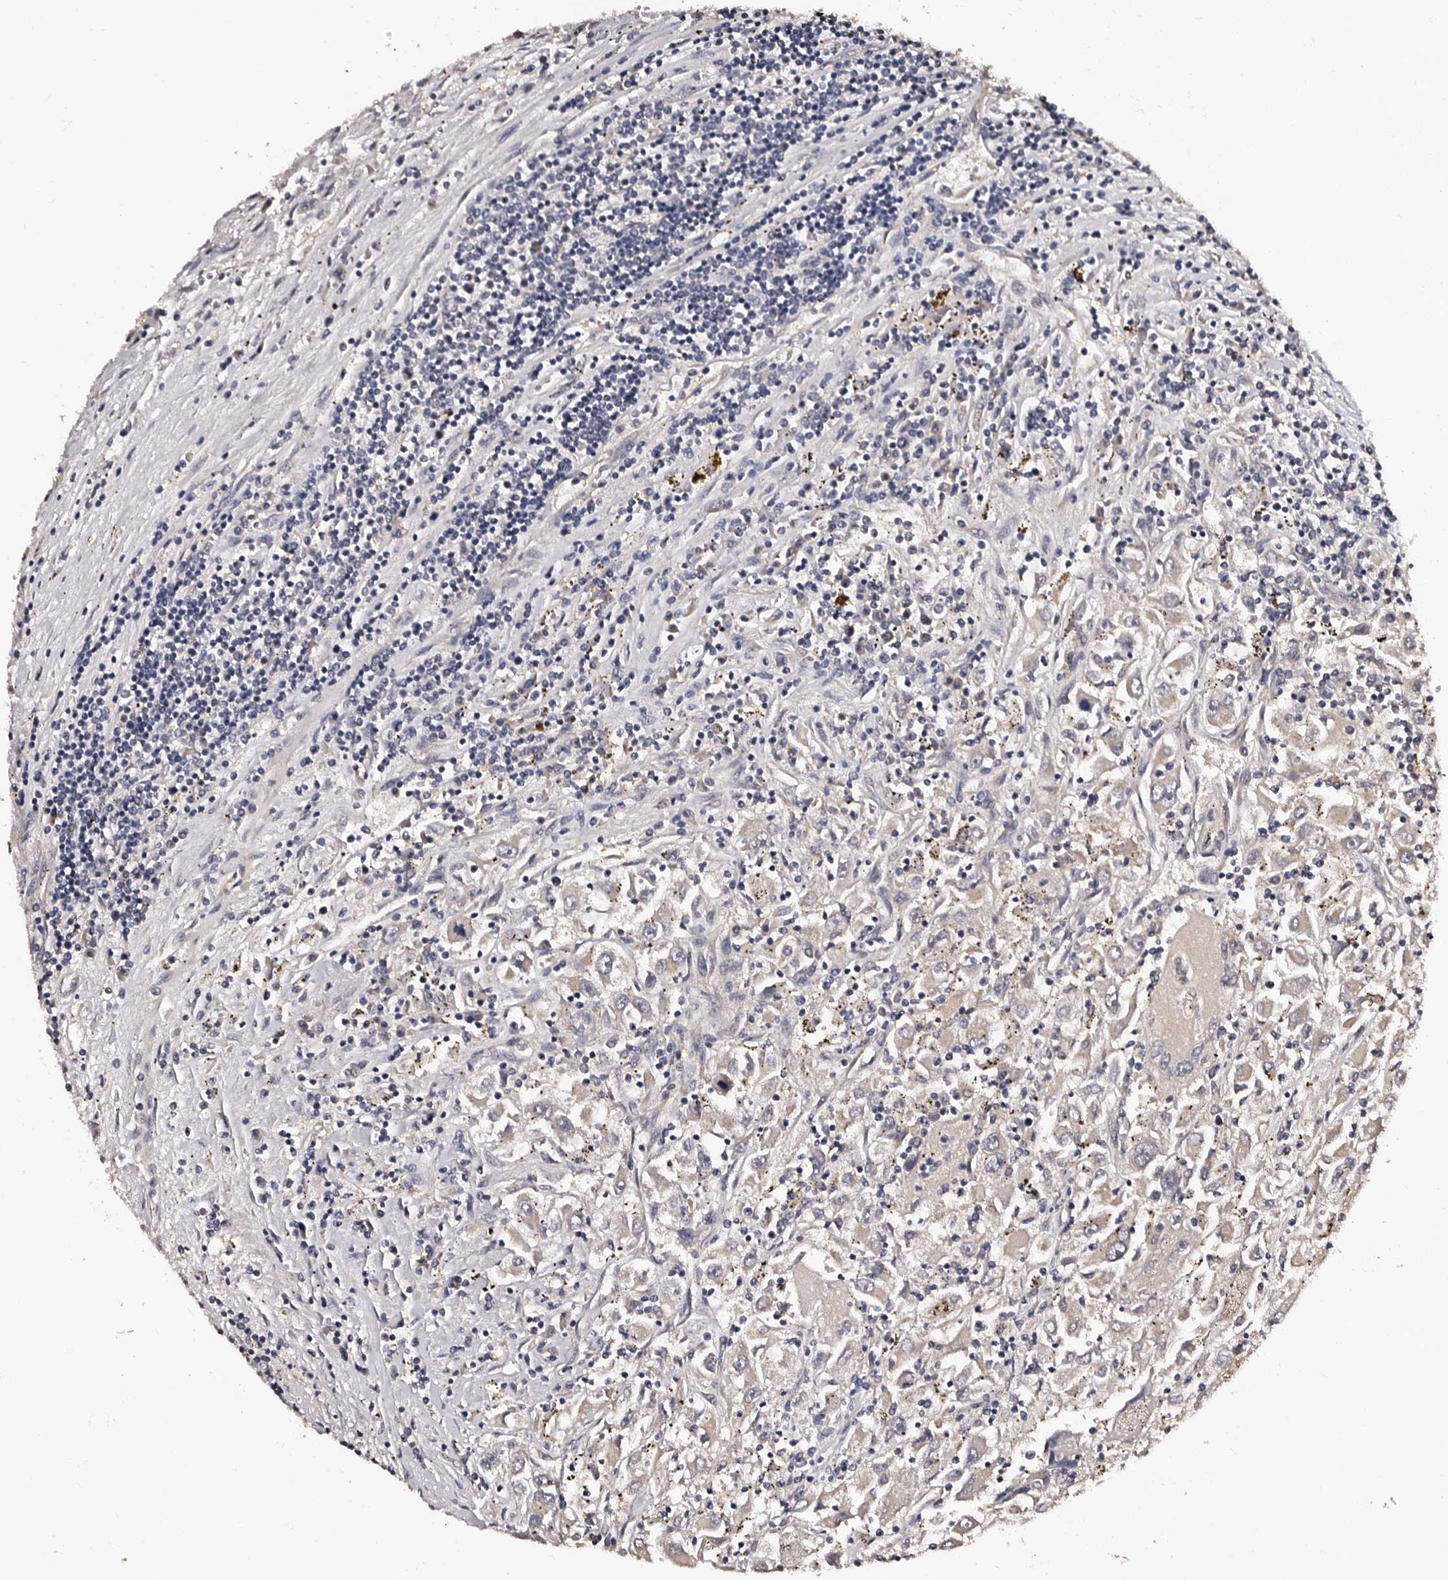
{"staining": {"intensity": "negative", "quantity": "none", "location": "none"}, "tissue": "renal cancer", "cell_type": "Tumor cells", "image_type": "cancer", "snomed": [{"axis": "morphology", "description": "Adenocarcinoma, NOS"}, {"axis": "topography", "description": "Kidney"}], "caption": "Immunohistochemistry photomicrograph of human renal adenocarcinoma stained for a protein (brown), which displays no staining in tumor cells.", "gene": "ADCK5", "patient": {"sex": "female", "age": 52}}